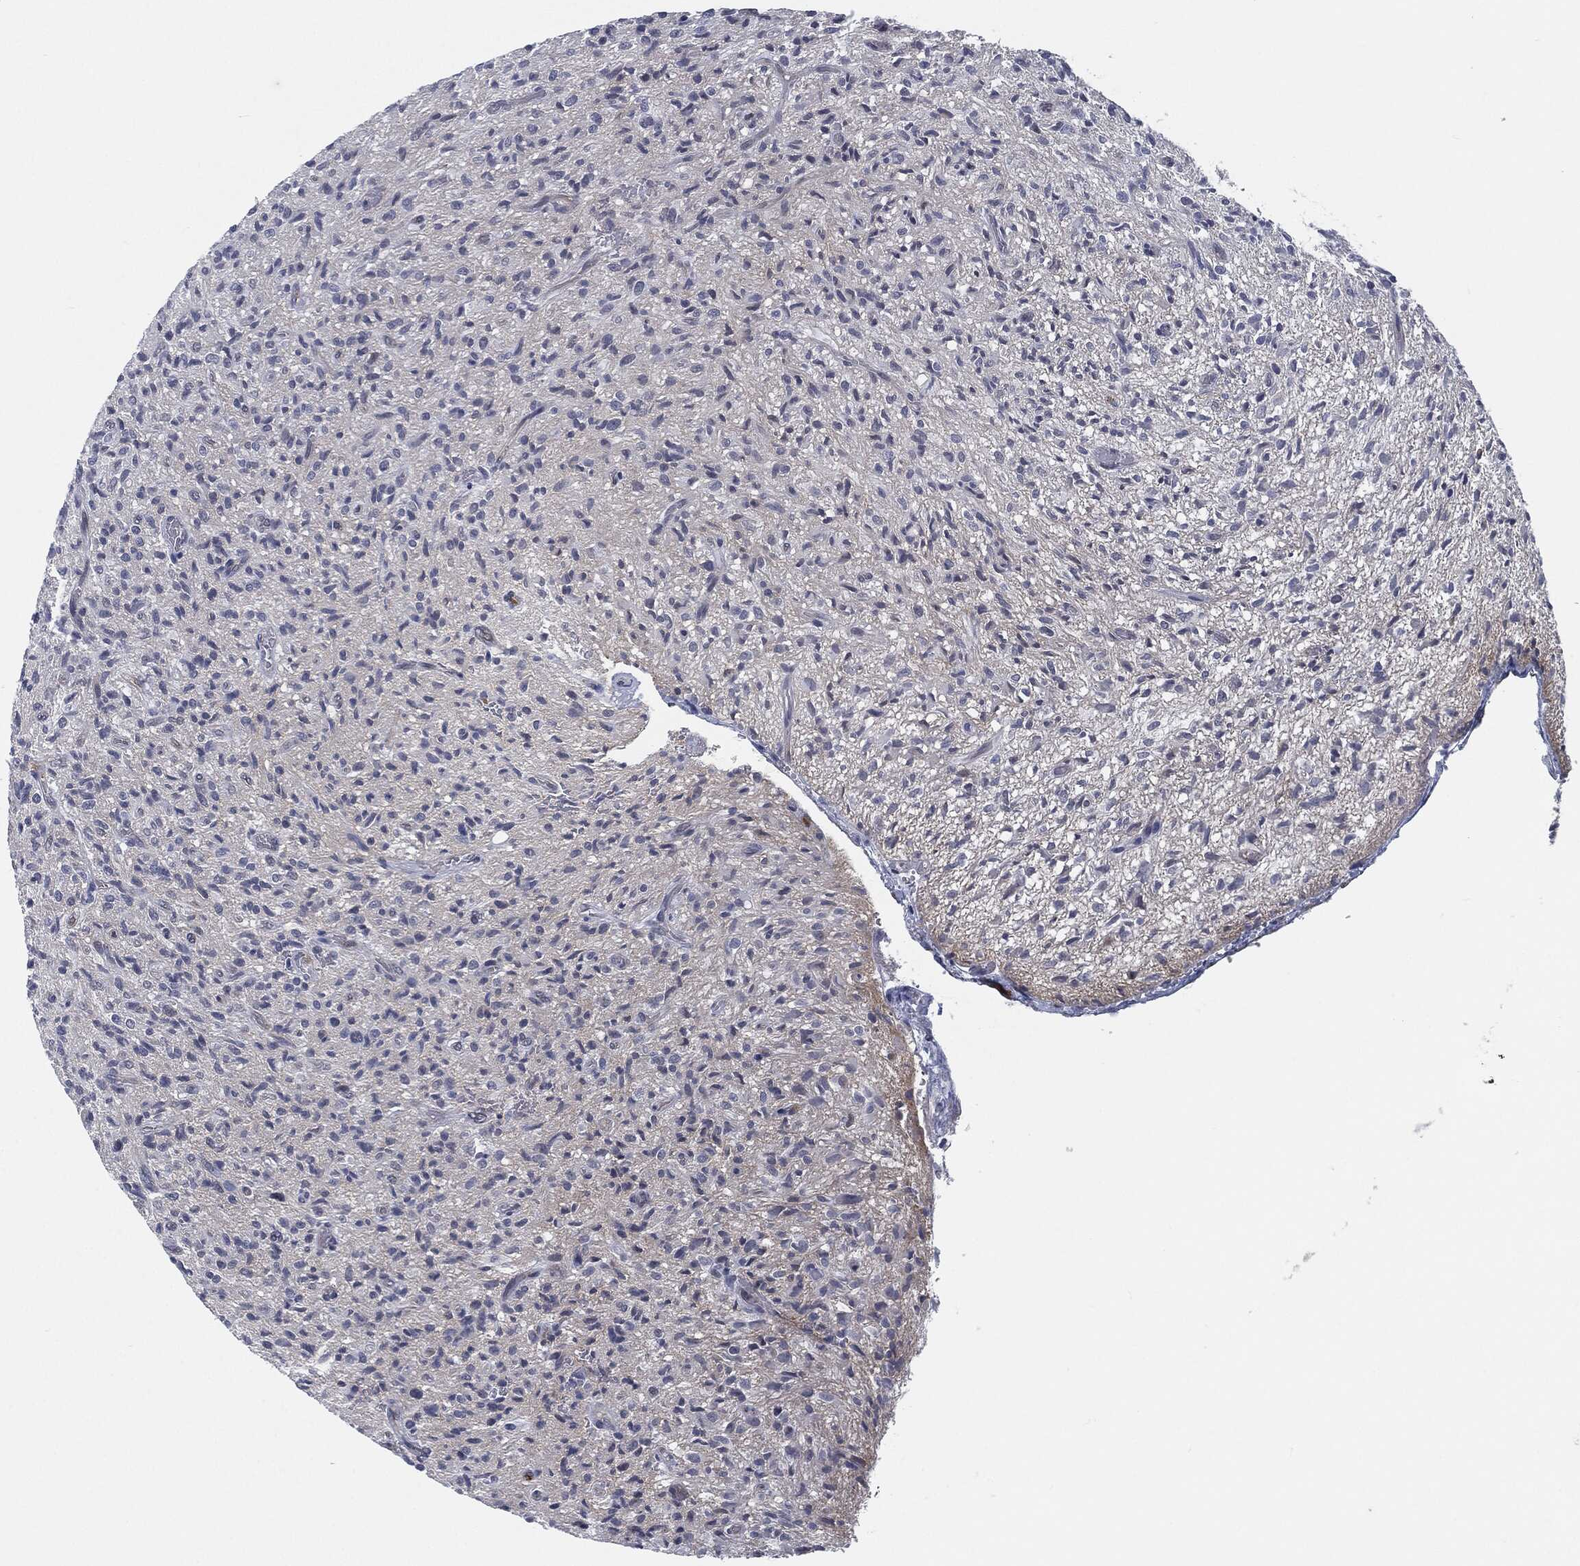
{"staining": {"intensity": "negative", "quantity": "none", "location": "none"}, "tissue": "glioma", "cell_type": "Tumor cells", "image_type": "cancer", "snomed": [{"axis": "morphology", "description": "Glioma, malignant, High grade"}, {"axis": "topography", "description": "Brain"}], "caption": "Photomicrograph shows no protein staining in tumor cells of glioma tissue.", "gene": "PROM1", "patient": {"sex": "male", "age": 64}}